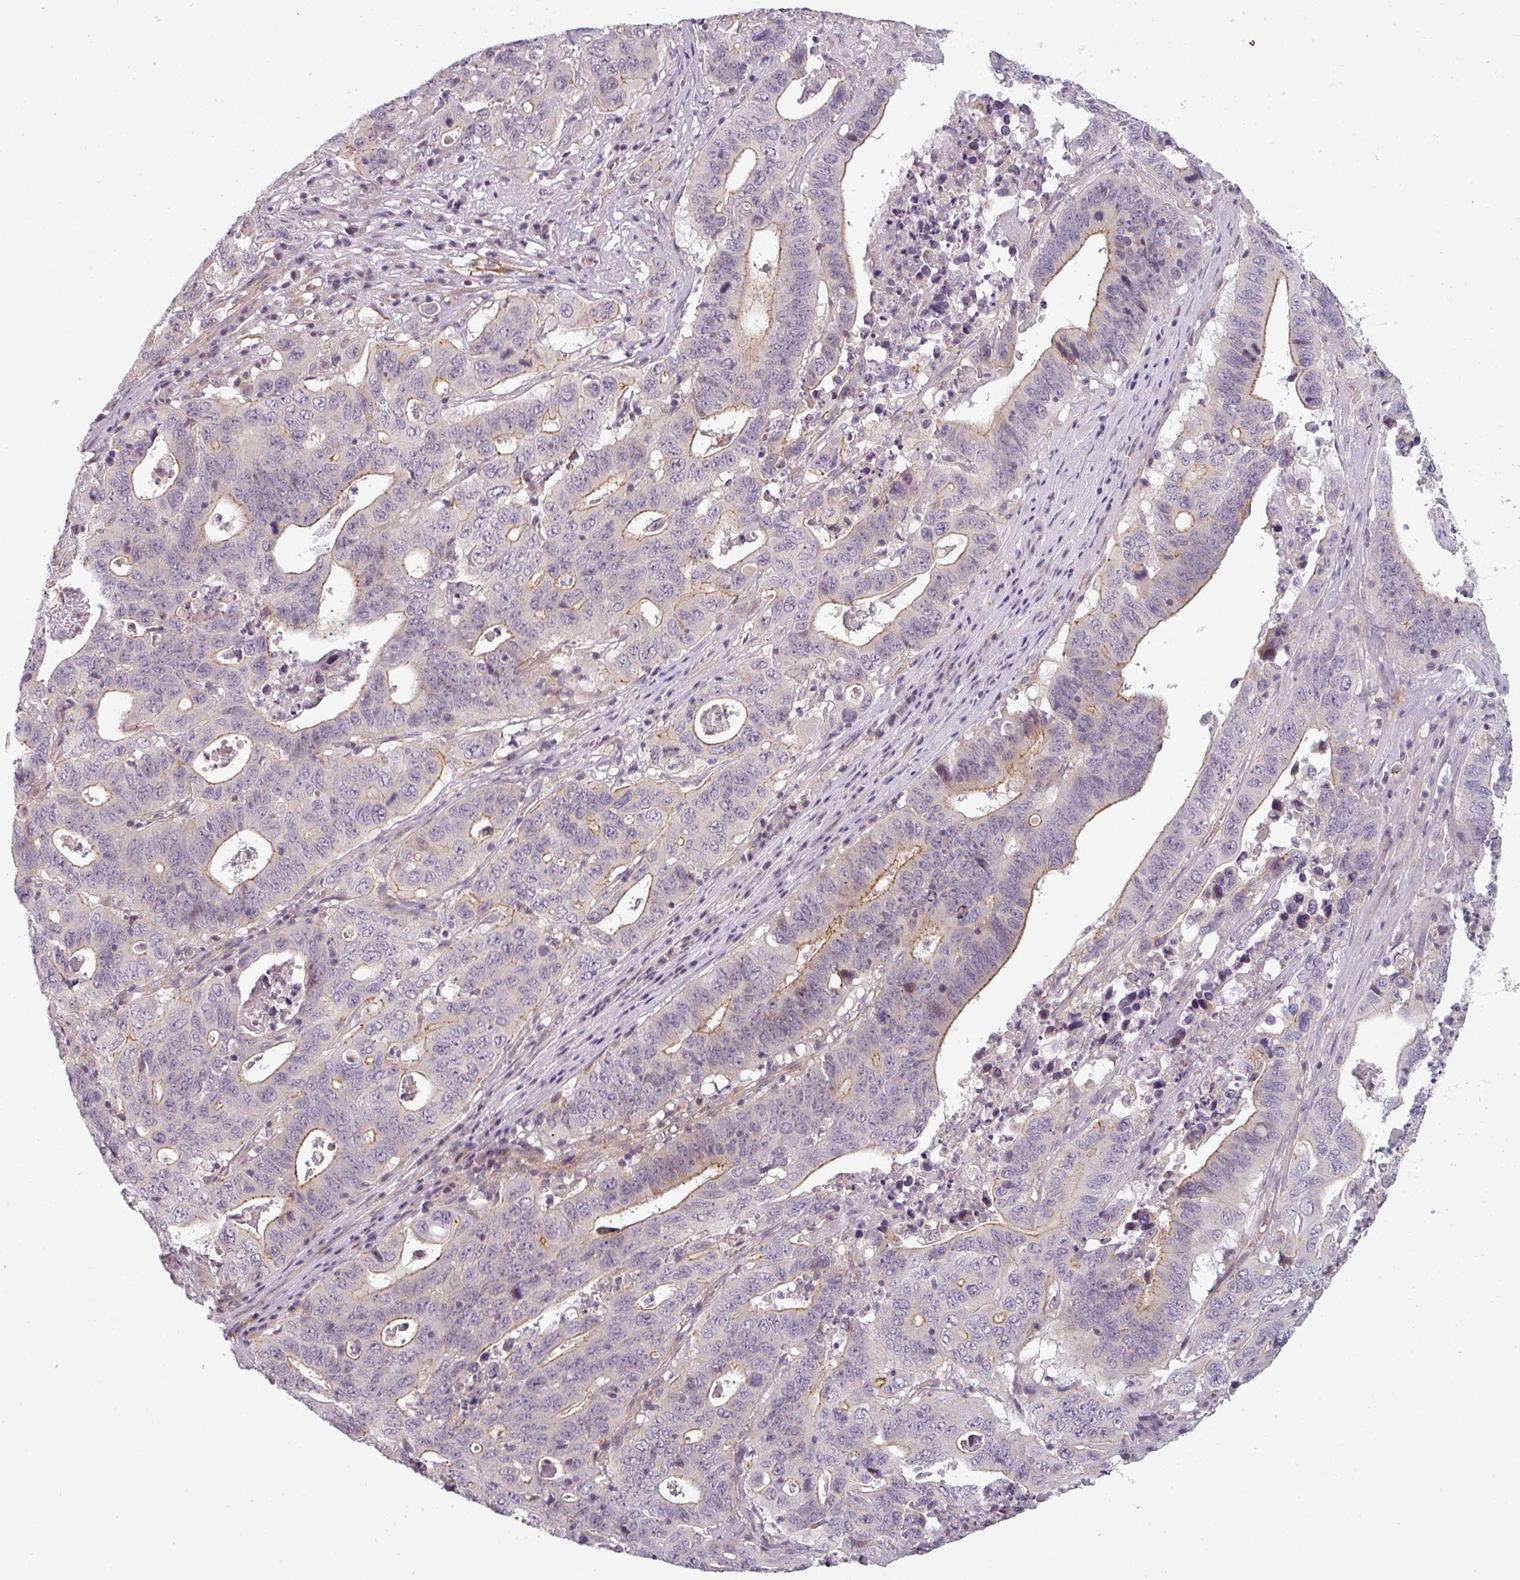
{"staining": {"intensity": "weak", "quantity": "25%-75%", "location": "cytoplasmic/membranous"}, "tissue": "lung cancer", "cell_type": "Tumor cells", "image_type": "cancer", "snomed": [{"axis": "morphology", "description": "Adenocarcinoma, NOS"}, {"axis": "topography", "description": "Lung"}], "caption": "Lung cancer (adenocarcinoma) stained for a protein (brown) exhibits weak cytoplasmic/membranous positive expression in about 25%-75% of tumor cells.", "gene": "SLC16A9", "patient": {"sex": "female", "age": 60}}